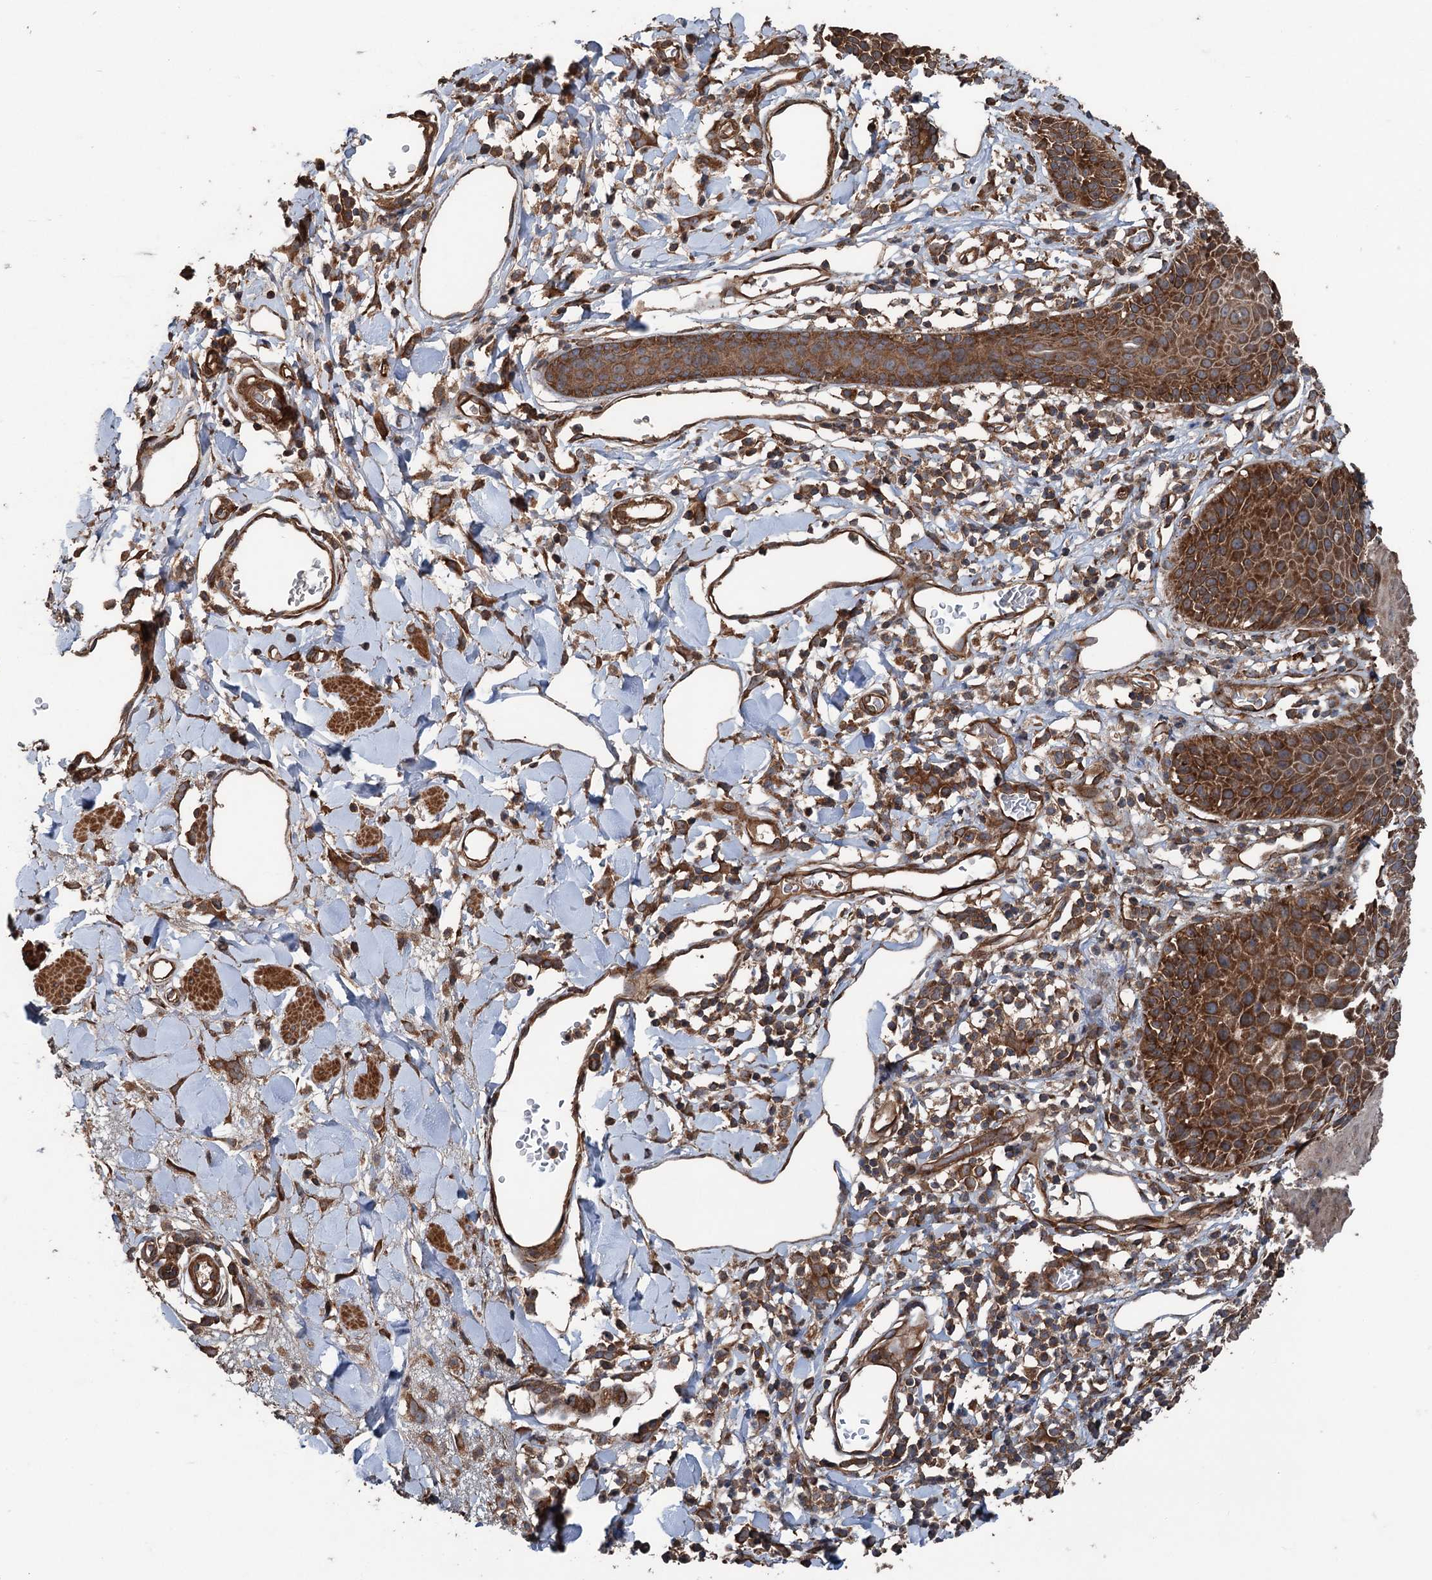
{"staining": {"intensity": "strong", "quantity": ">75%", "location": "cytoplasmic/membranous"}, "tissue": "skin", "cell_type": "Epidermal cells", "image_type": "normal", "snomed": [{"axis": "morphology", "description": "Normal tissue, NOS"}, {"axis": "topography", "description": "Vulva"}], "caption": "This image displays immunohistochemistry (IHC) staining of unremarkable human skin, with high strong cytoplasmic/membranous positivity in approximately >75% of epidermal cells.", "gene": "RNF214", "patient": {"sex": "female", "age": 68}}